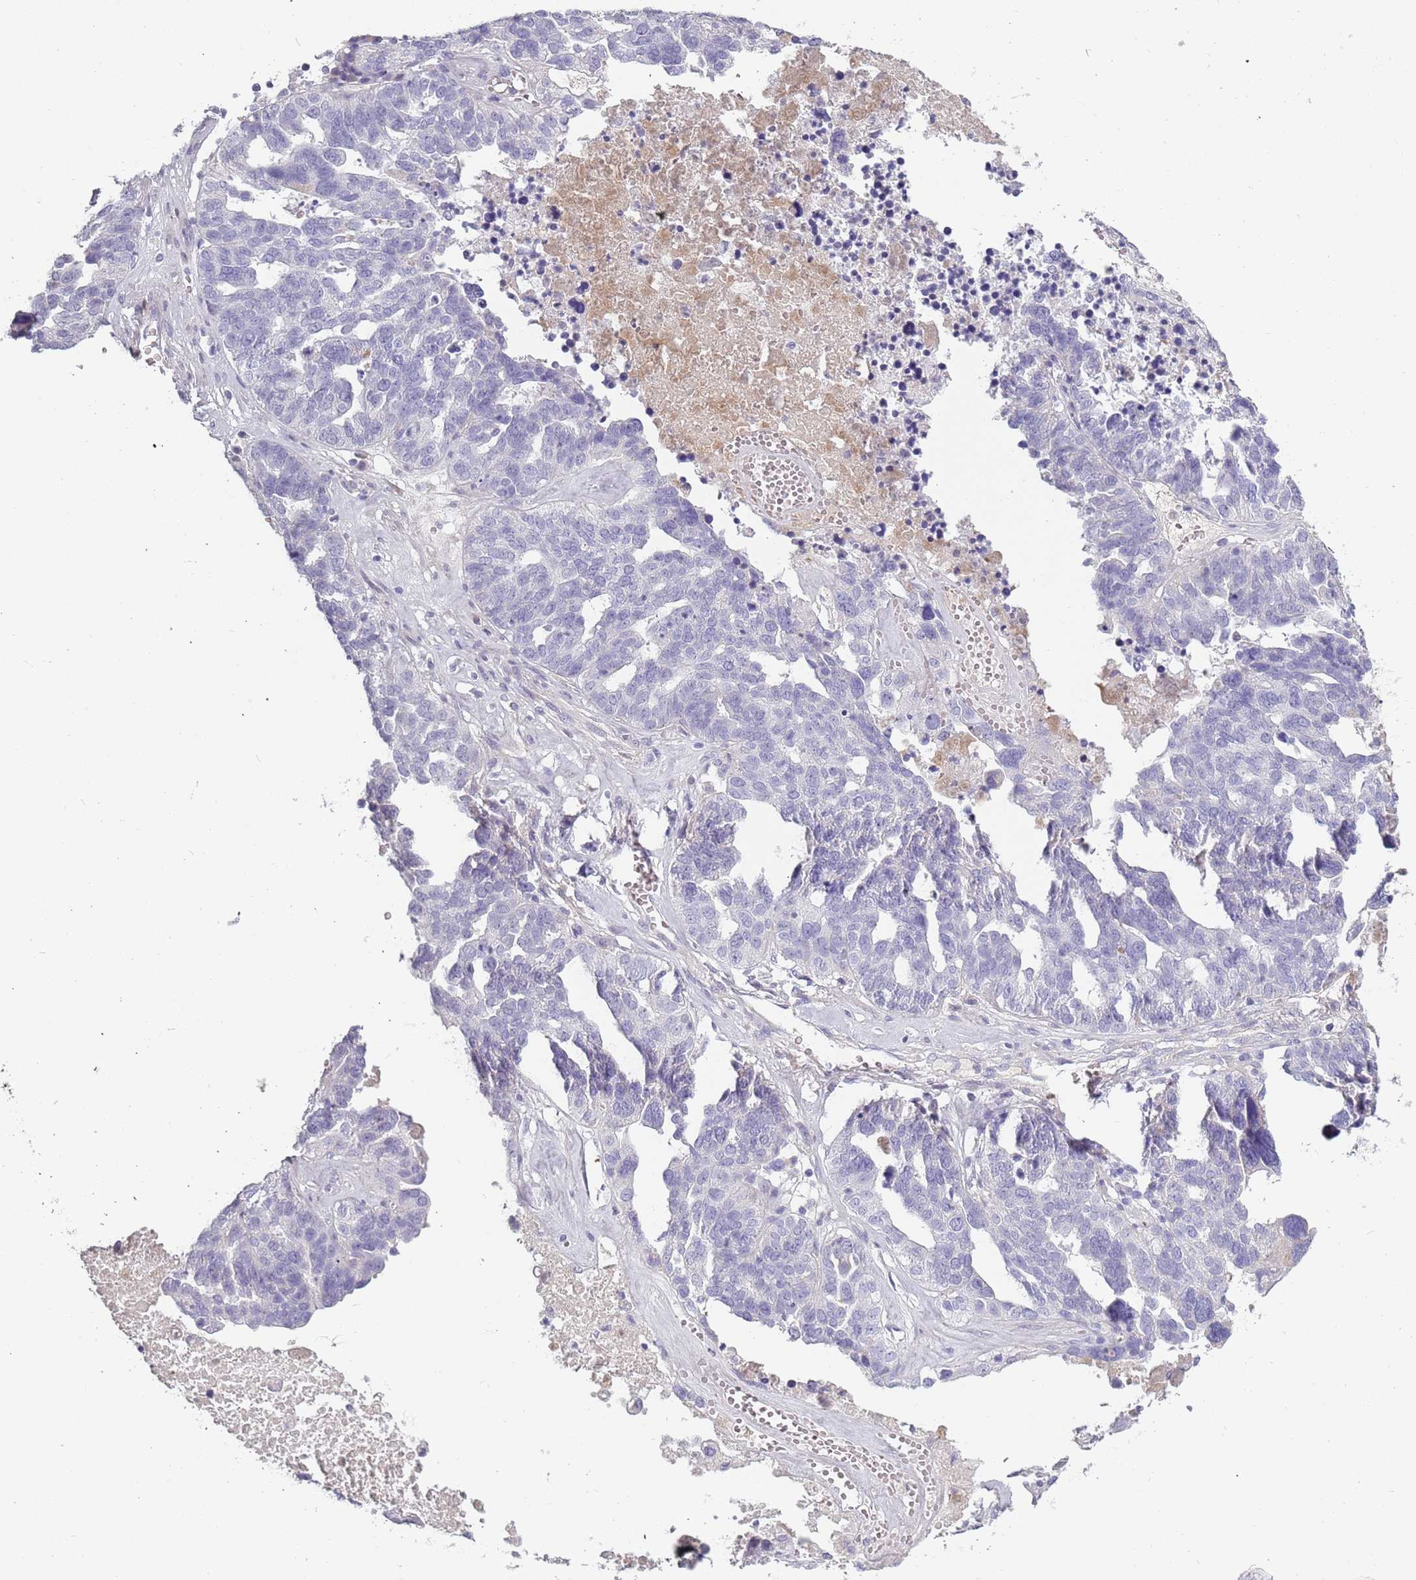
{"staining": {"intensity": "negative", "quantity": "none", "location": "none"}, "tissue": "ovarian cancer", "cell_type": "Tumor cells", "image_type": "cancer", "snomed": [{"axis": "morphology", "description": "Cystadenocarcinoma, serous, NOS"}, {"axis": "topography", "description": "Ovary"}], "caption": "Tumor cells show no significant protein staining in ovarian cancer. Brightfield microscopy of immunohistochemistry (IHC) stained with DAB (3,3'-diaminobenzidine) (brown) and hematoxylin (blue), captured at high magnification.", "gene": "TNFRSF6B", "patient": {"sex": "female", "age": 59}}